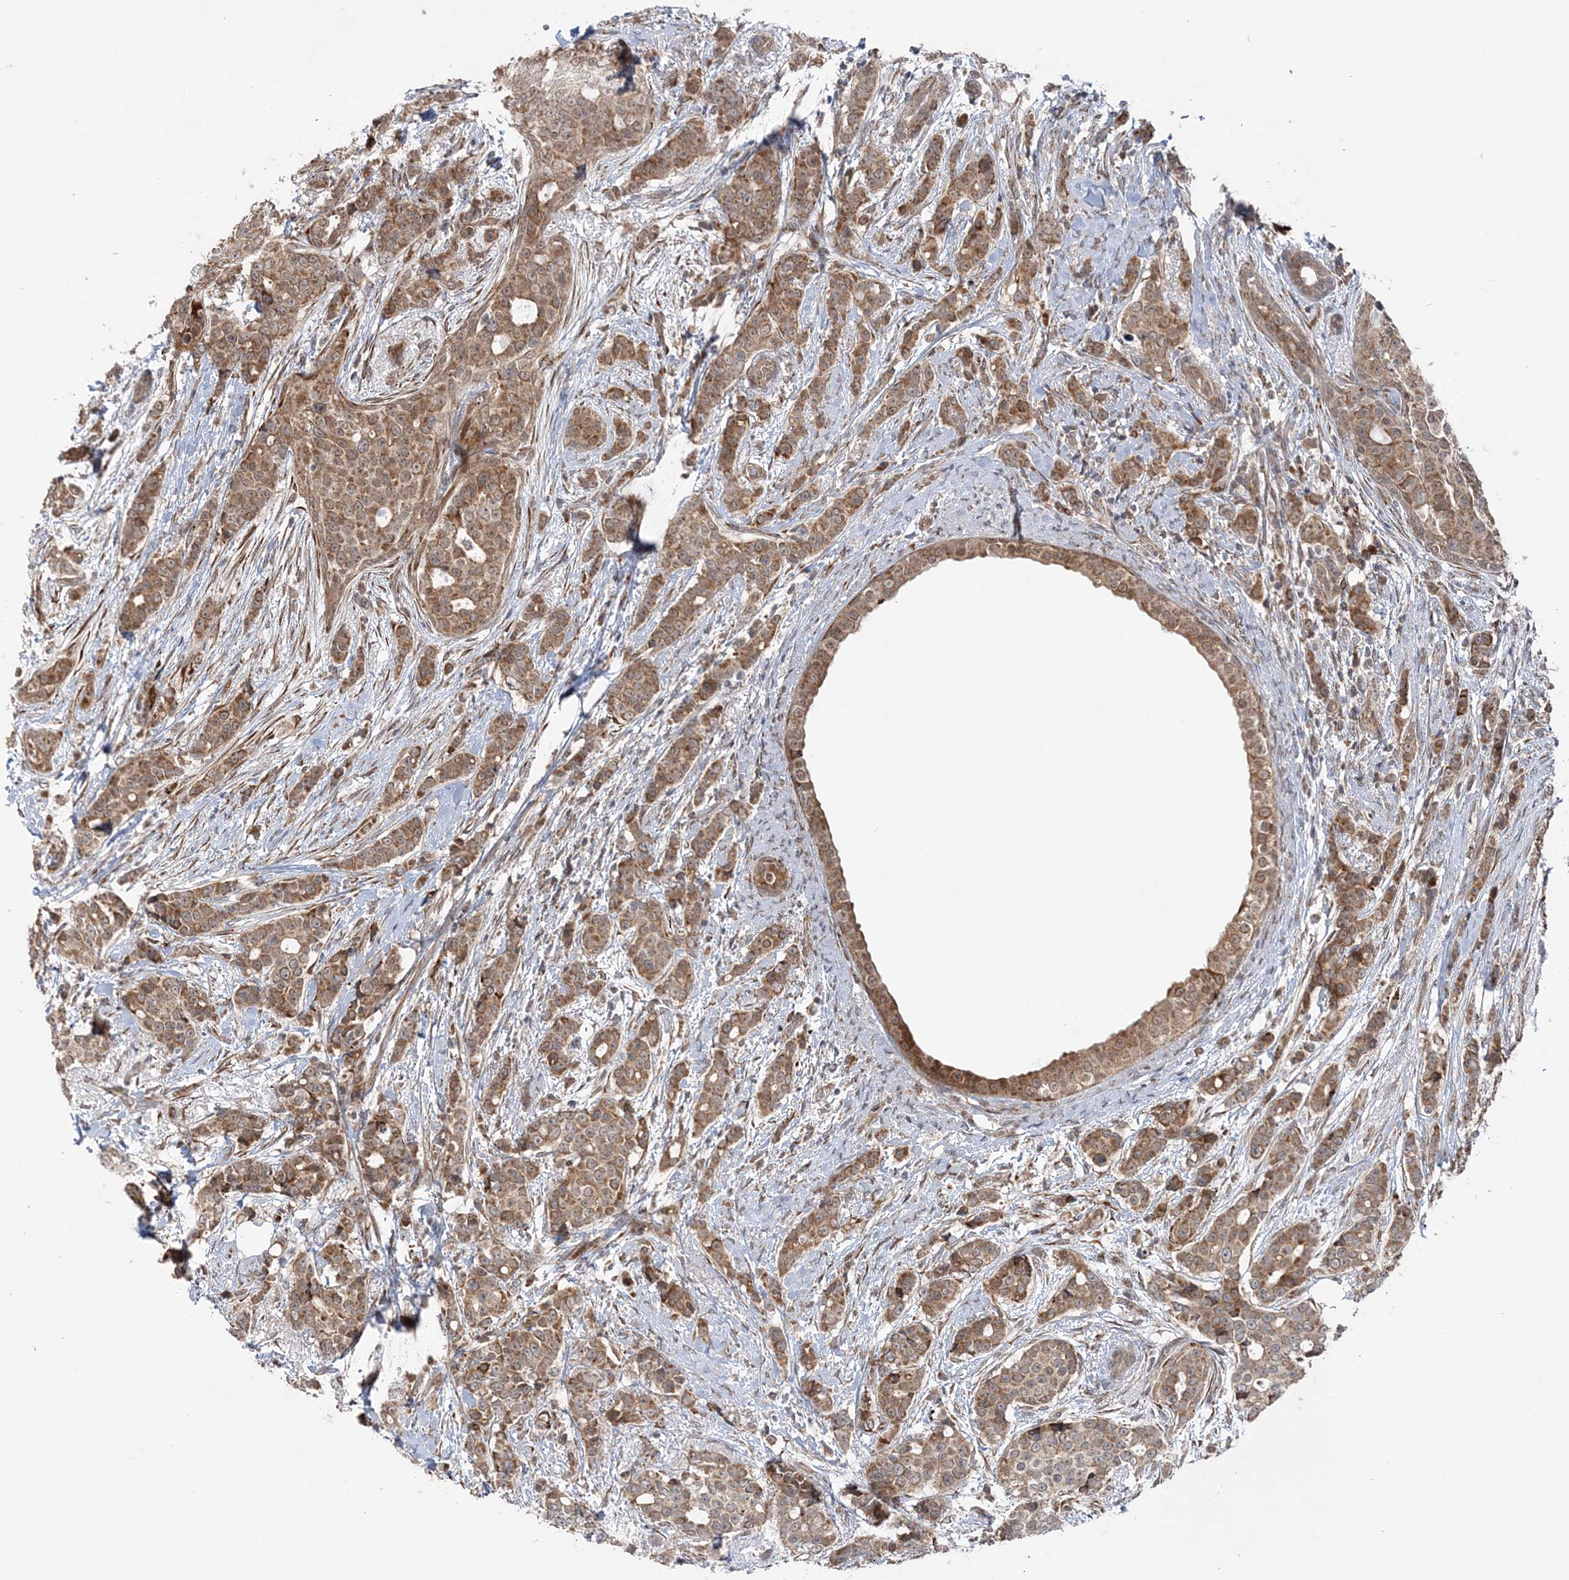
{"staining": {"intensity": "moderate", "quantity": ">75%", "location": "cytoplasmic/membranous"}, "tissue": "breast cancer", "cell_type": "Tumor cells", "image_type": "cancer", "snomed": [{"axis": "morphology", "description": "Lobular carcinoma"}, {"axis": "topography", "description": "Breast"}], "caption": "Breast lobular carcinoma tissue demonstrates moderate cytoplasmic/membranous staining in approximately >75% of tumor cells", "gene": "MRPL47", "patient": {"sex": "female", "age": 51}}